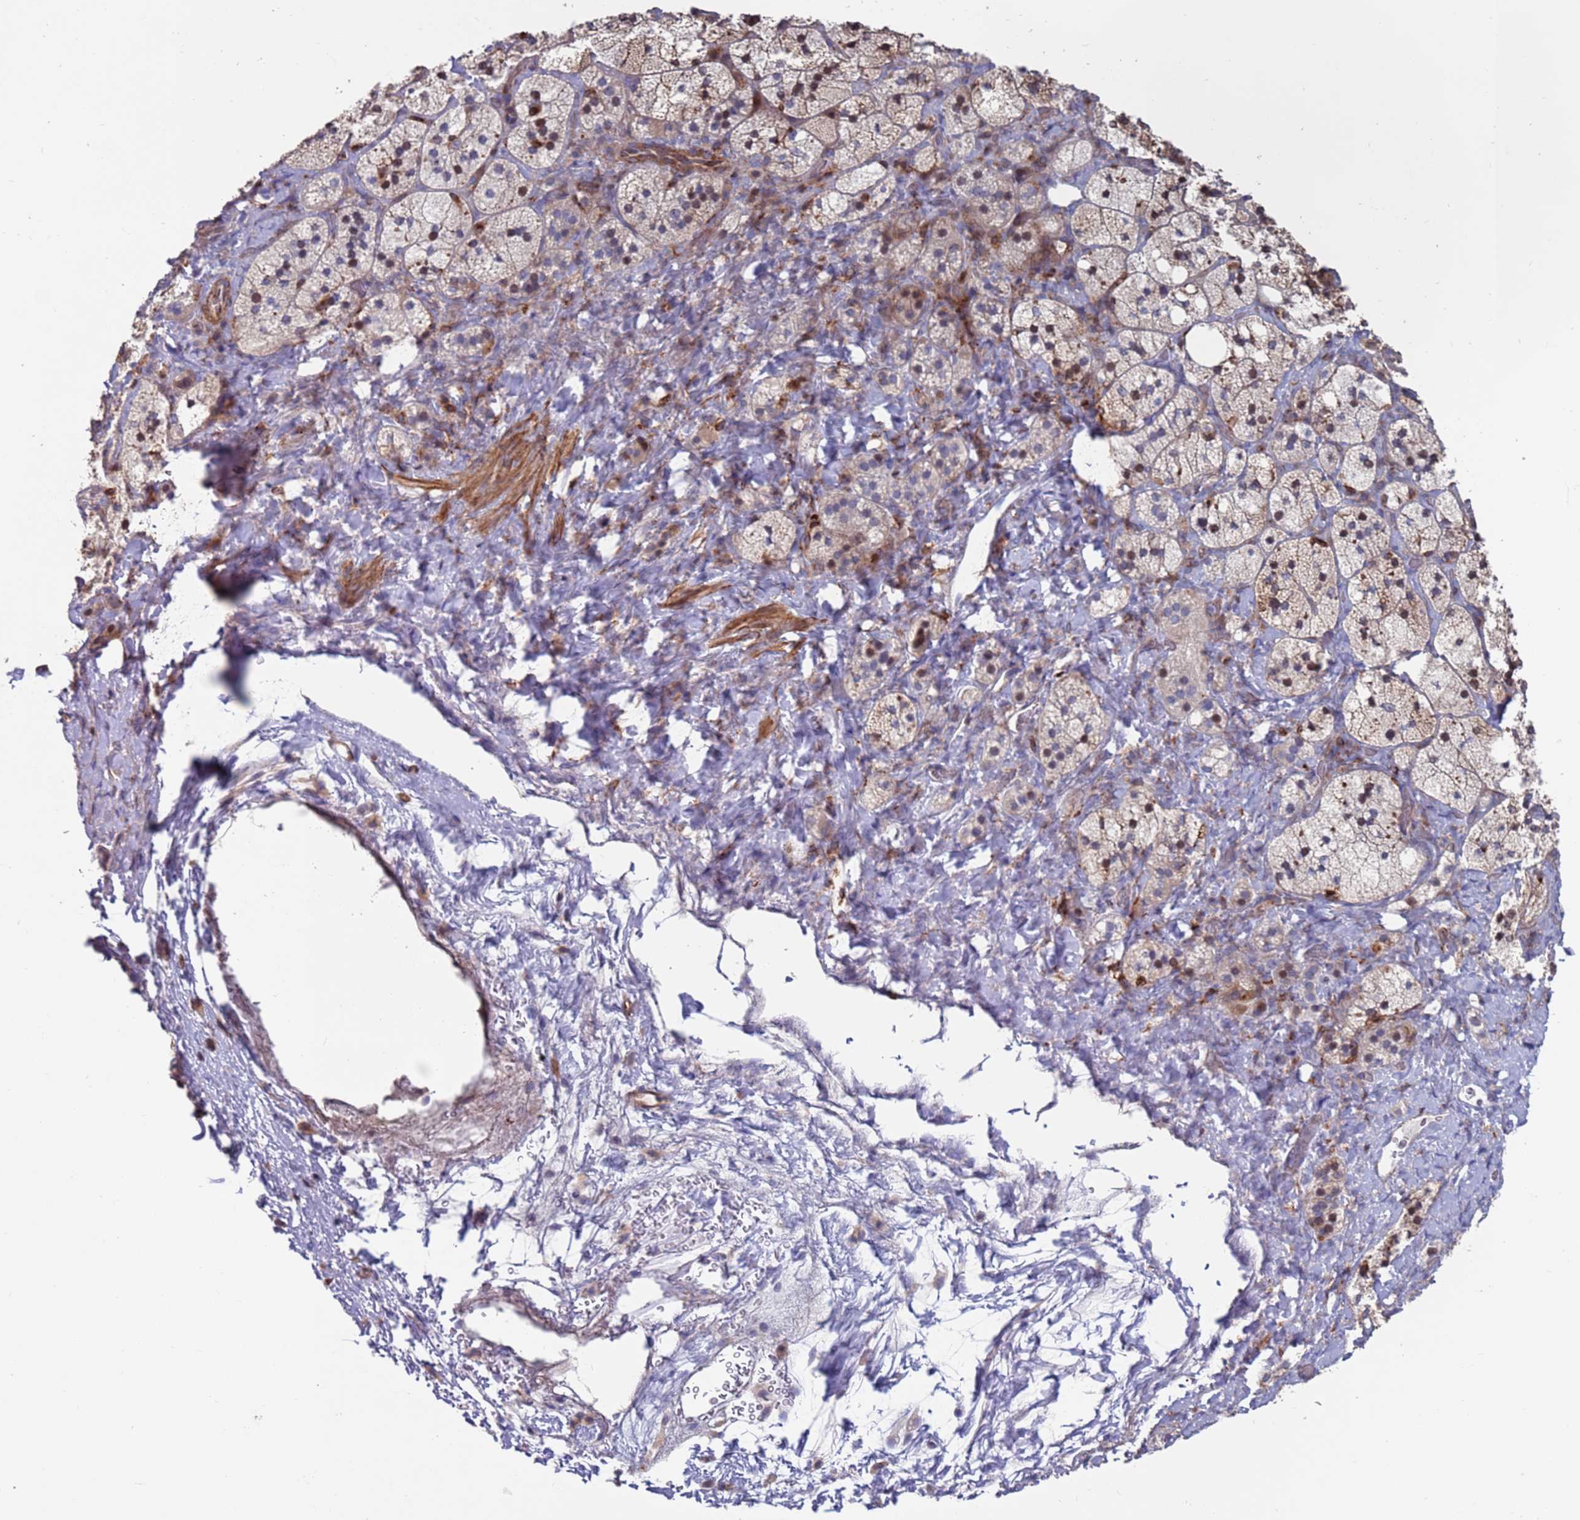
{"staining": {"intensity": "moderate", "quantity": ">75%", "location": "cytoplasmic/membranous"}, "tissue": "adrenal gland", "cell_type": "Glandular cells", "image_type": "normal", "snomed": [{"axis": "morphology", "description": "Normal tissue, NOS"}, {"axis": "topography", "description": "Adrenal gland"}], "caption": "The immunohistochemical stain labels moderate cytoplasmic/membranous positivity in glandular cells of normal adrenal gland.", "gene": "GREB1L", "patient": {"sex": "male", "age": 61}}